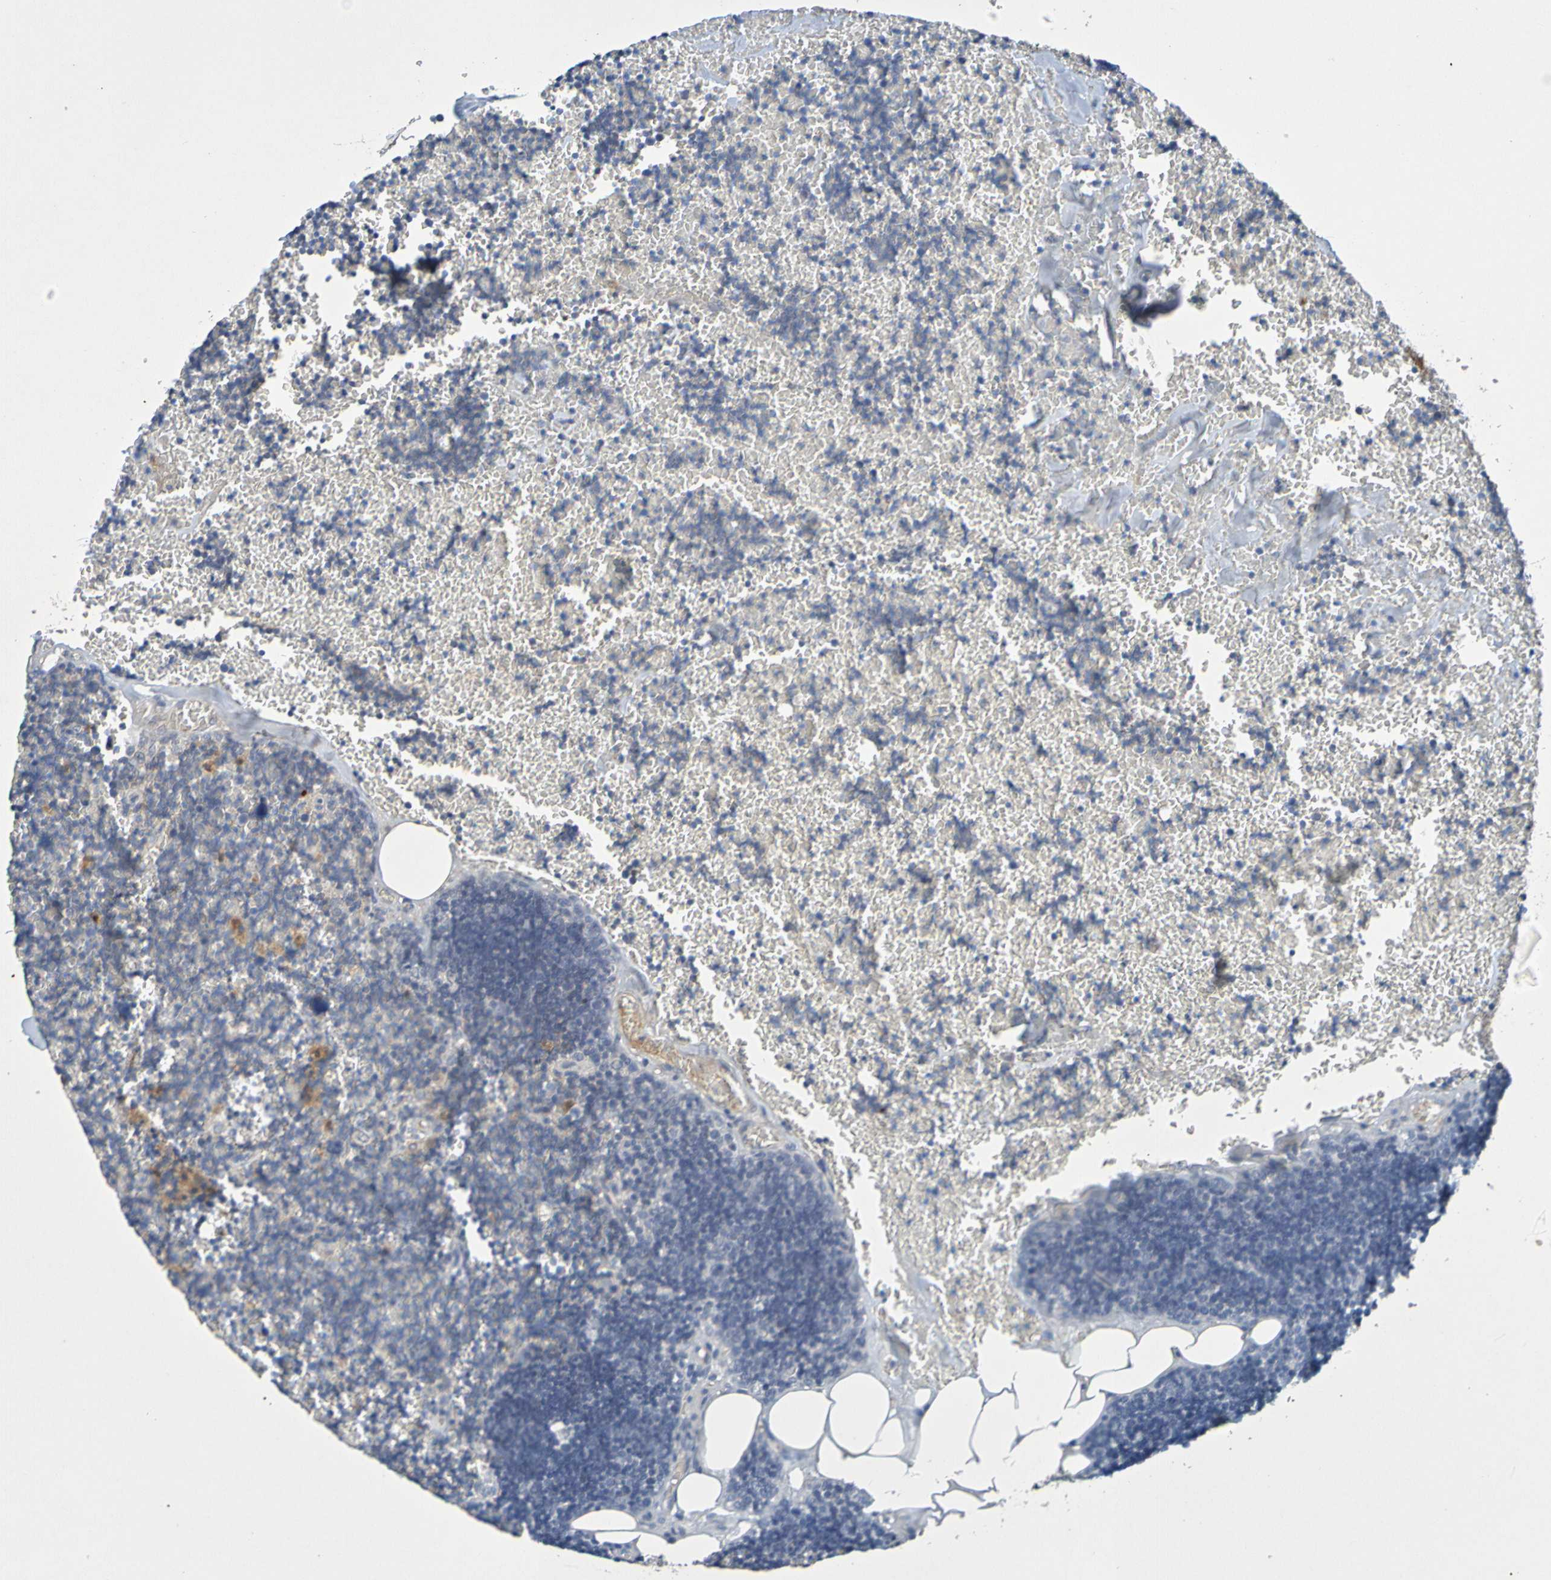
{"staining": {"intensity": "strong", "quantity": "<25%", "location": "cytoplasmic/membranous"}, "tissue": "lymph node", "cell_type": "Germinal center cells", "image_type": "normal", "snomed": [{"axis": "morphology", "description": "Normal tissue, NOS"}, {"axis": "topography", "description": "Lymph node"}], "caption": "Lymph node stained for a protein (brown) exhibits strong cytoplasmic/membranous positive staining in approximately <25% of germinal center cells.", "gene": "IL10", "patient": {"sex": "male", "age": 33}}